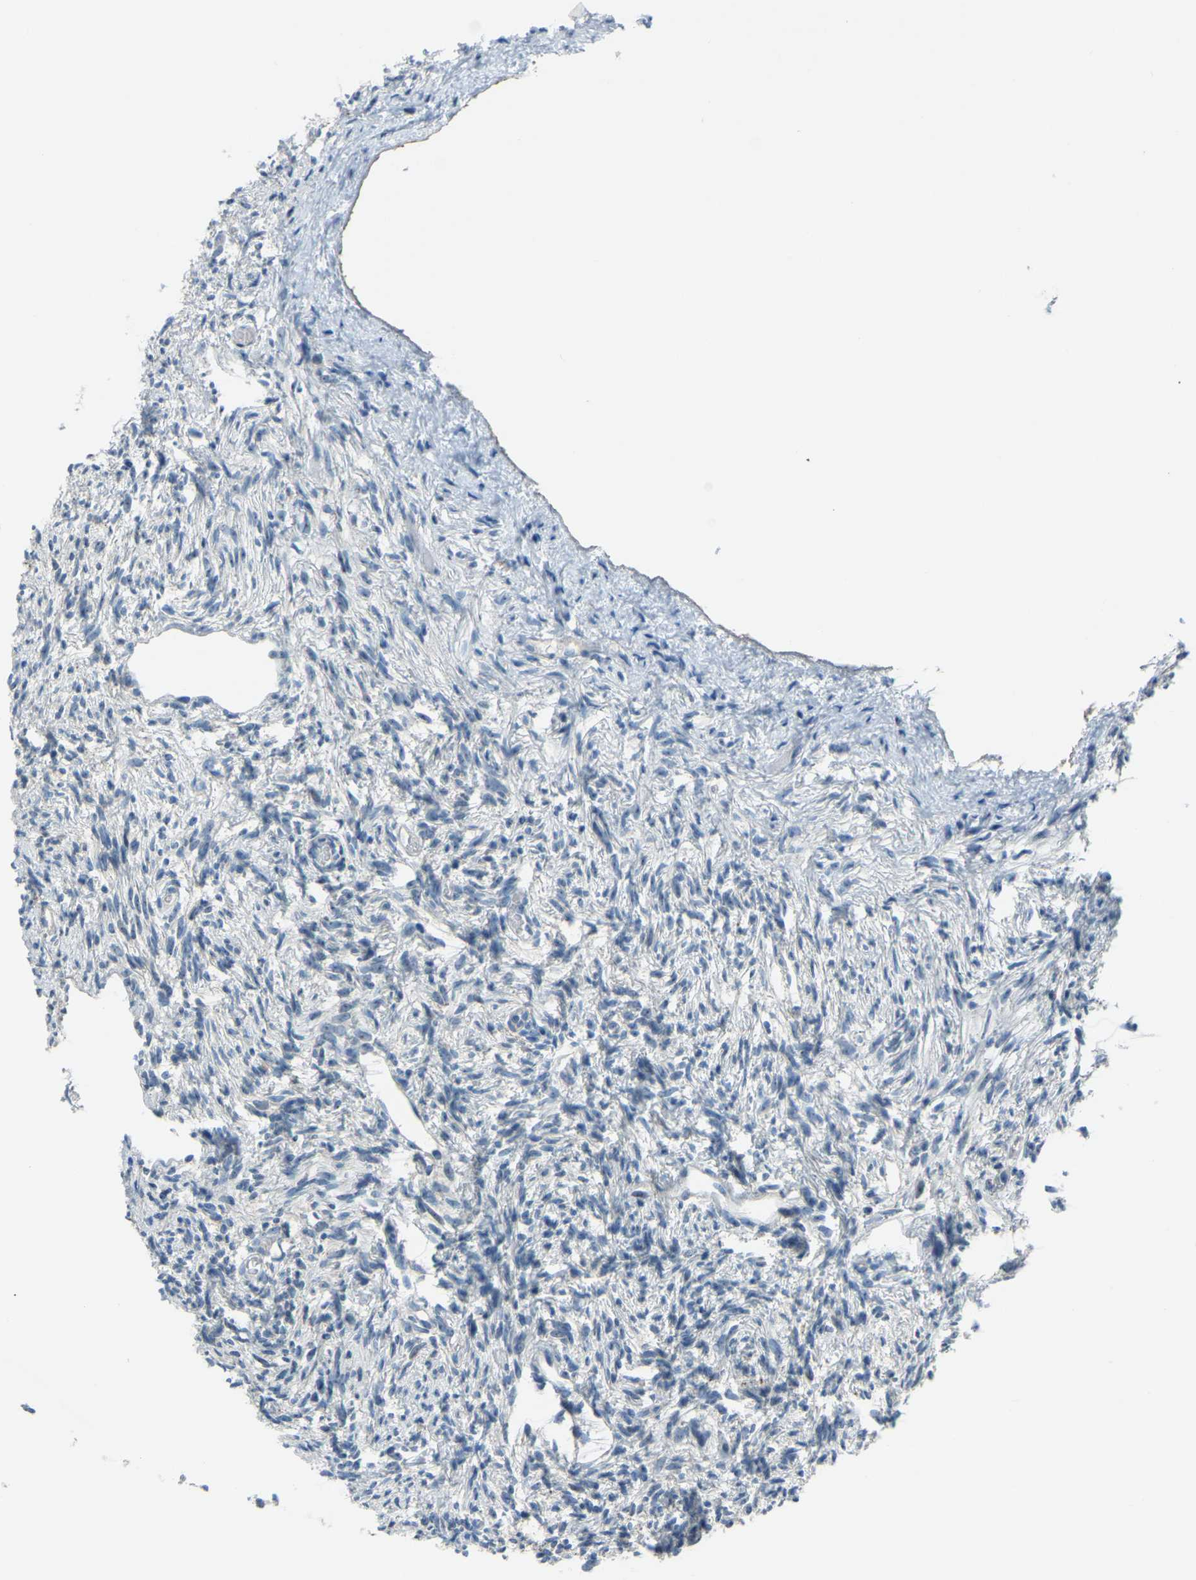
{"staining": {"intensity": "negative", "quantity": "none", "location": "none"}, "tissue": "ovary", "cell_type": "Follicle cells", "image_type": "normal", "snomed": [{"axis": "morphology", "description": "Normal tissue, NOS"}, {"axis": "topography", "description": "Ovary"}], "caption": "An image of human ovary is negative for staining in follicle cells. (Stains: DAB (3,3'-diaminobenzidine) immunohistochemistry (IHC) with hematoxylin counter stain, Microscopy: brightfield microscopy at high magnification).", "gene": "RRP1", "patient": {"sex": "female", "age": 33}}